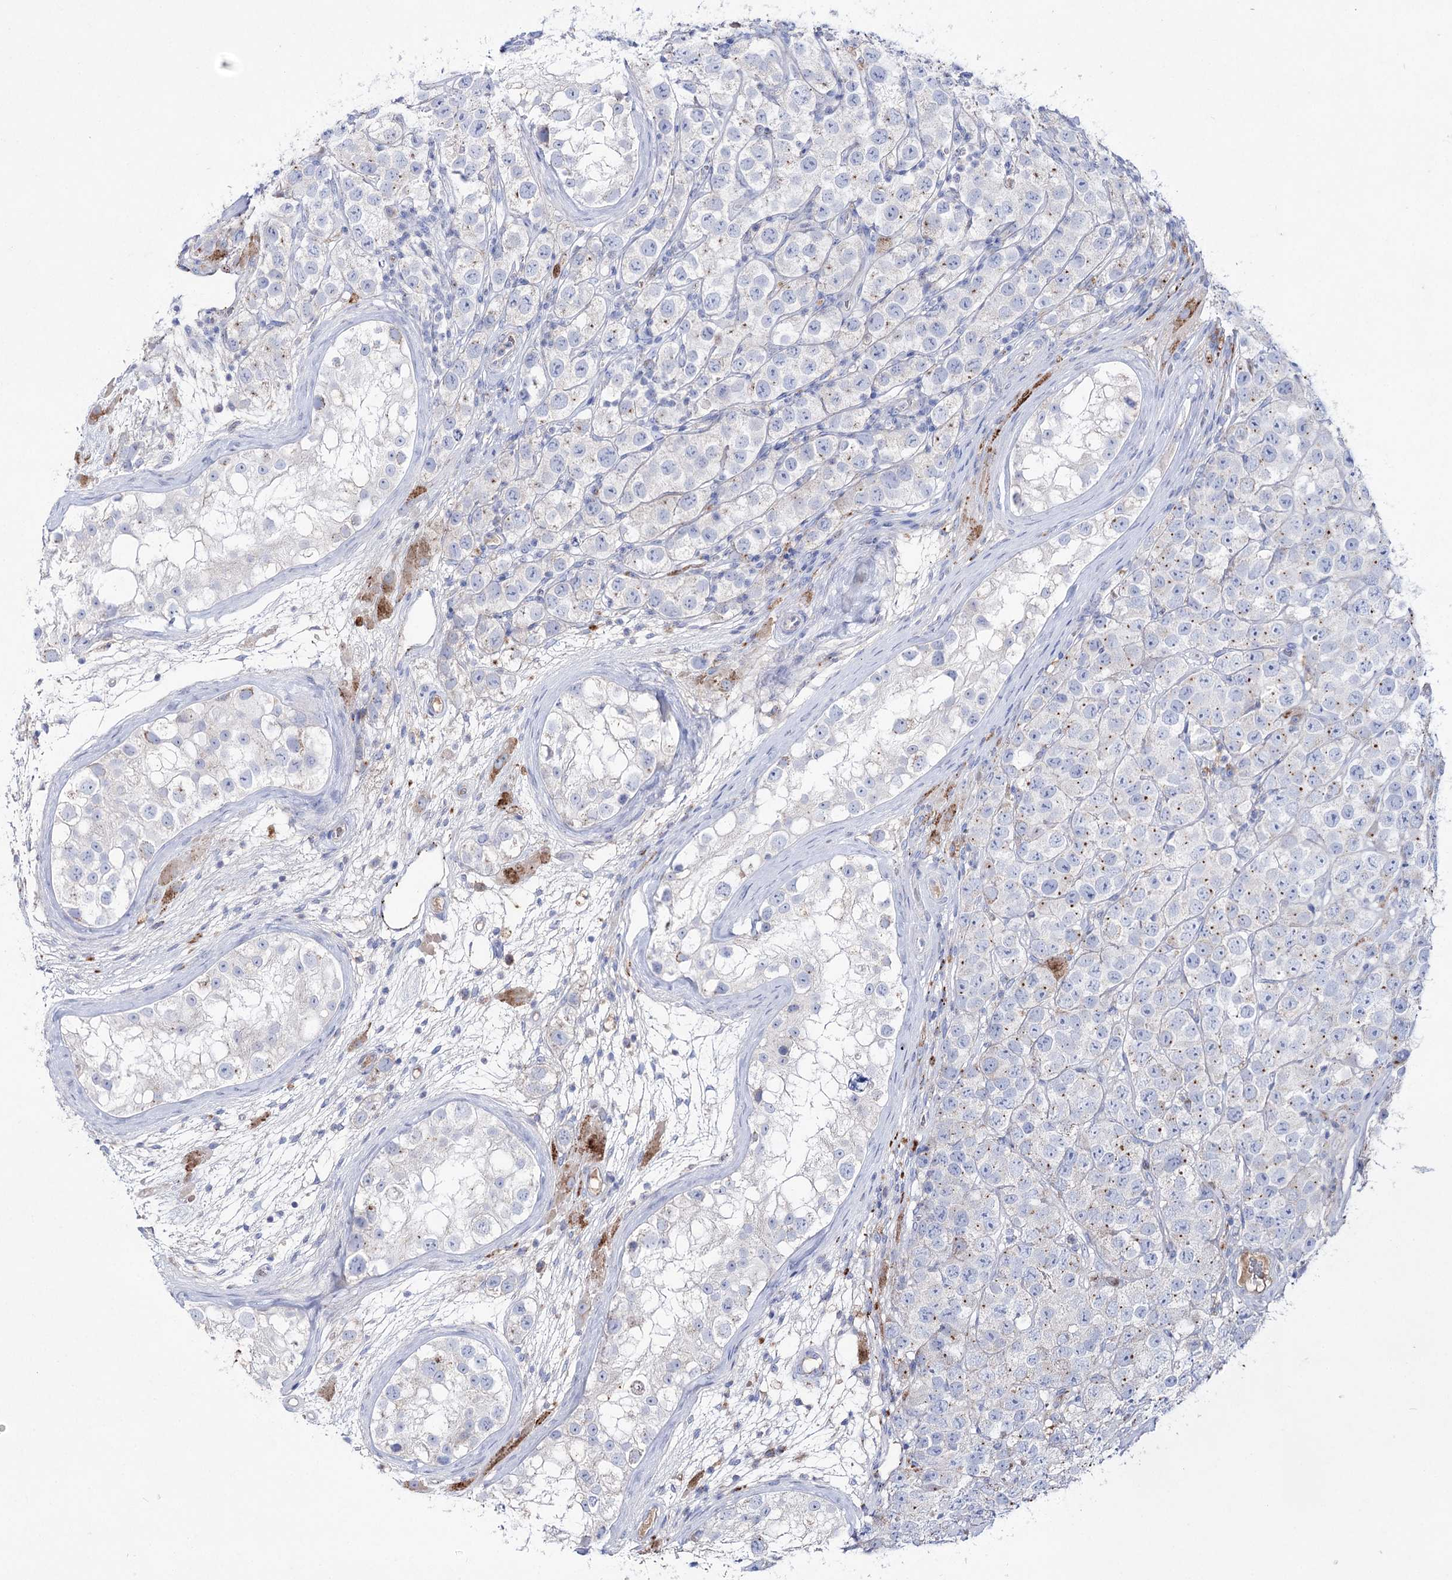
{"staining": {"intensity": "negative", "quantity": "none", "location": "none"}, "tissue": "testis cancer", "cell_type": "Tumor cells", "image_type": "cancer", "snomed": [{"axis": "morphology", "description": "Seminoma, NOS"}, {"axis": "topography", "description": "Testis"}], "caption": "Micrograph shows no protein positivity in tumor cells of seminoma (testis) tissue.", "gene": "NAGLU", "patient": {"sex": "male", "age": 28}}